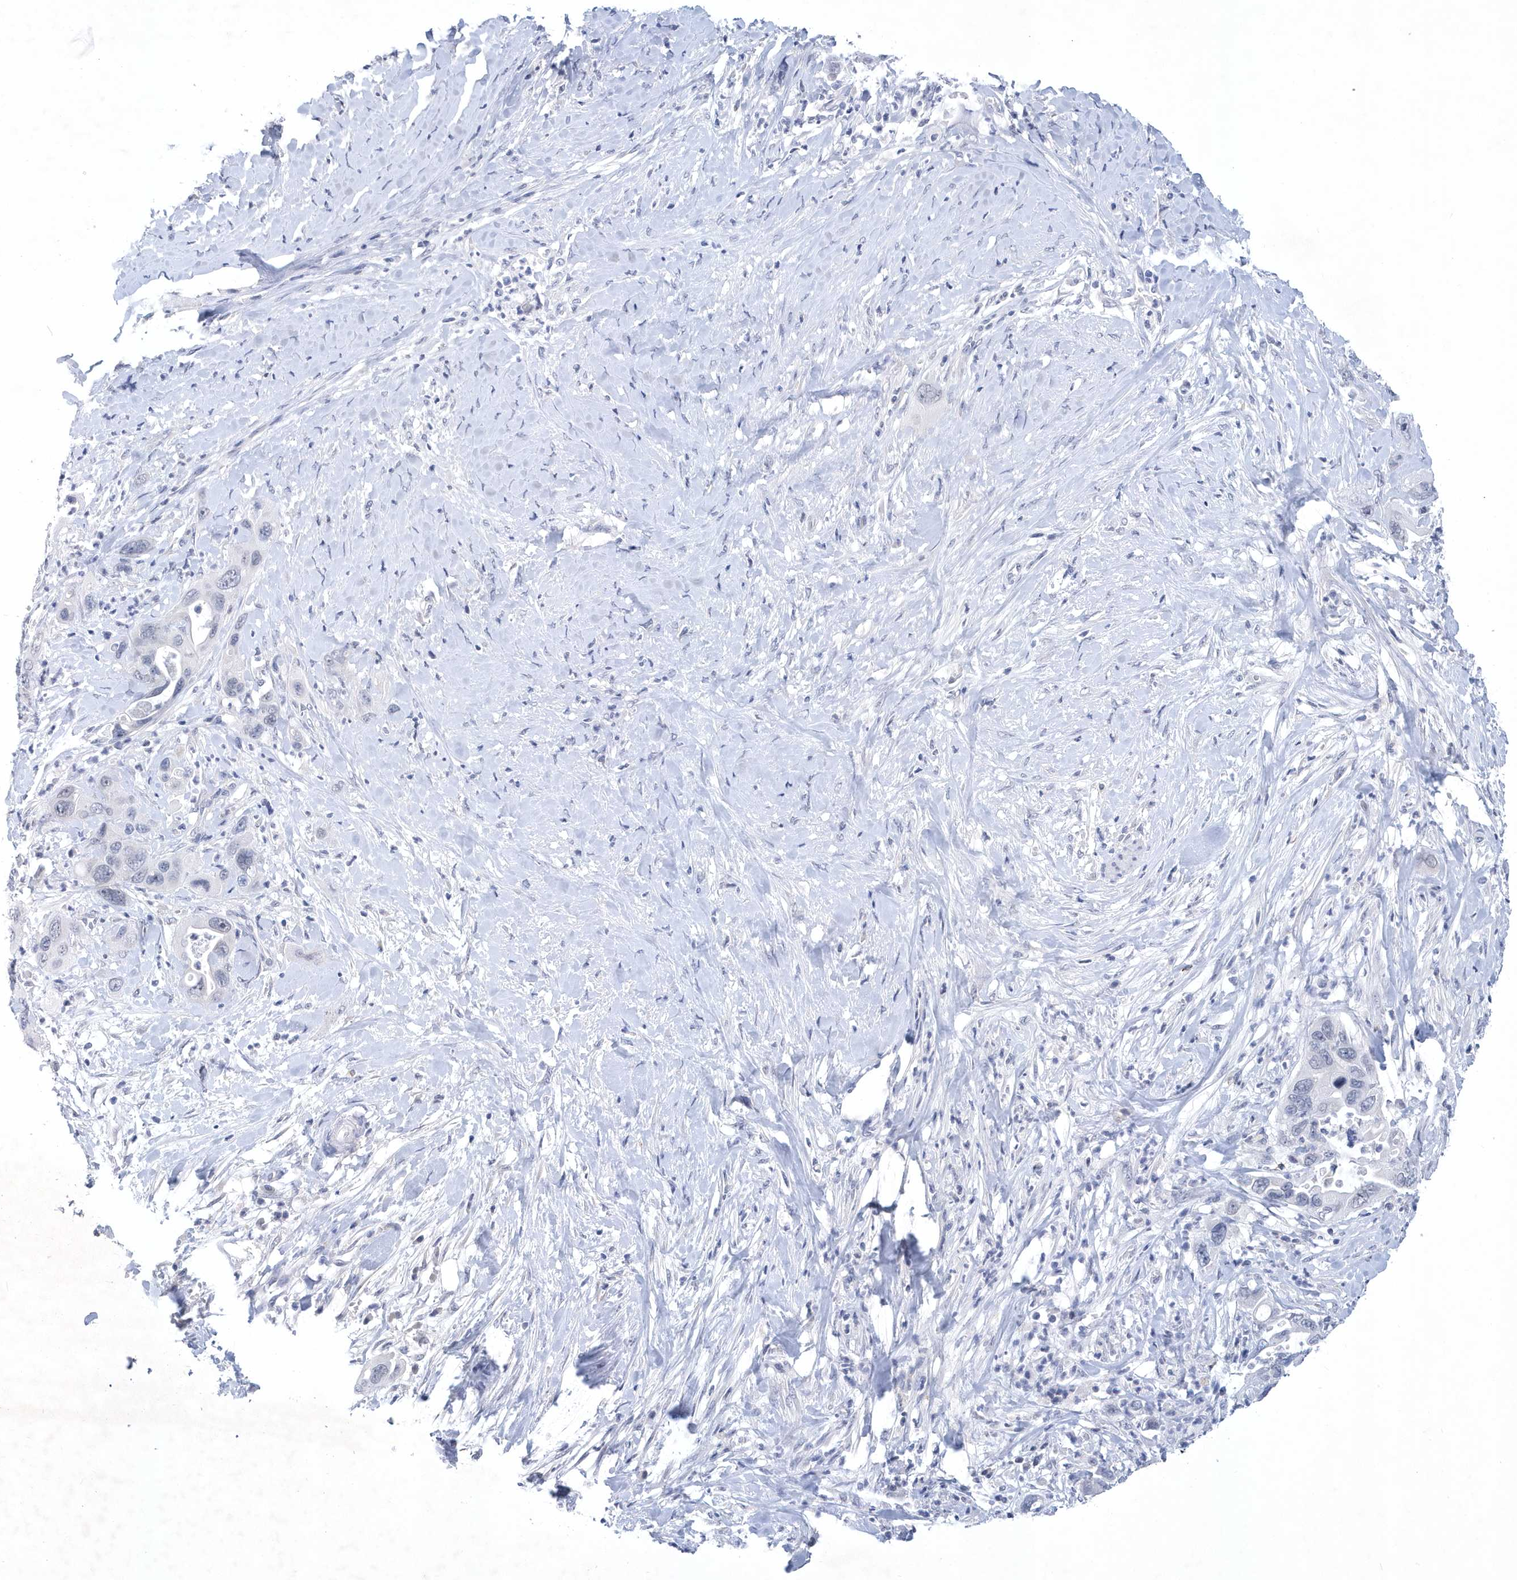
{"staining": {"intensity": "negative", "quantity": "none", "location": "none"}, "tissue": "pancreatic cancer", "cell_type": "Tumor cells", "image_type": "cancer", "snomed": [{"axis": "morphology", "description": "Adenocarcinoma, NOS"}, {"axis": "topography", "description": "Pancreas"}], "caption": "Tumor cells show no significant protein expression in pancreatic adenocarcinoma.", "gene": "SRGAP3", "patient": {"sex": "female", "age": 71}}